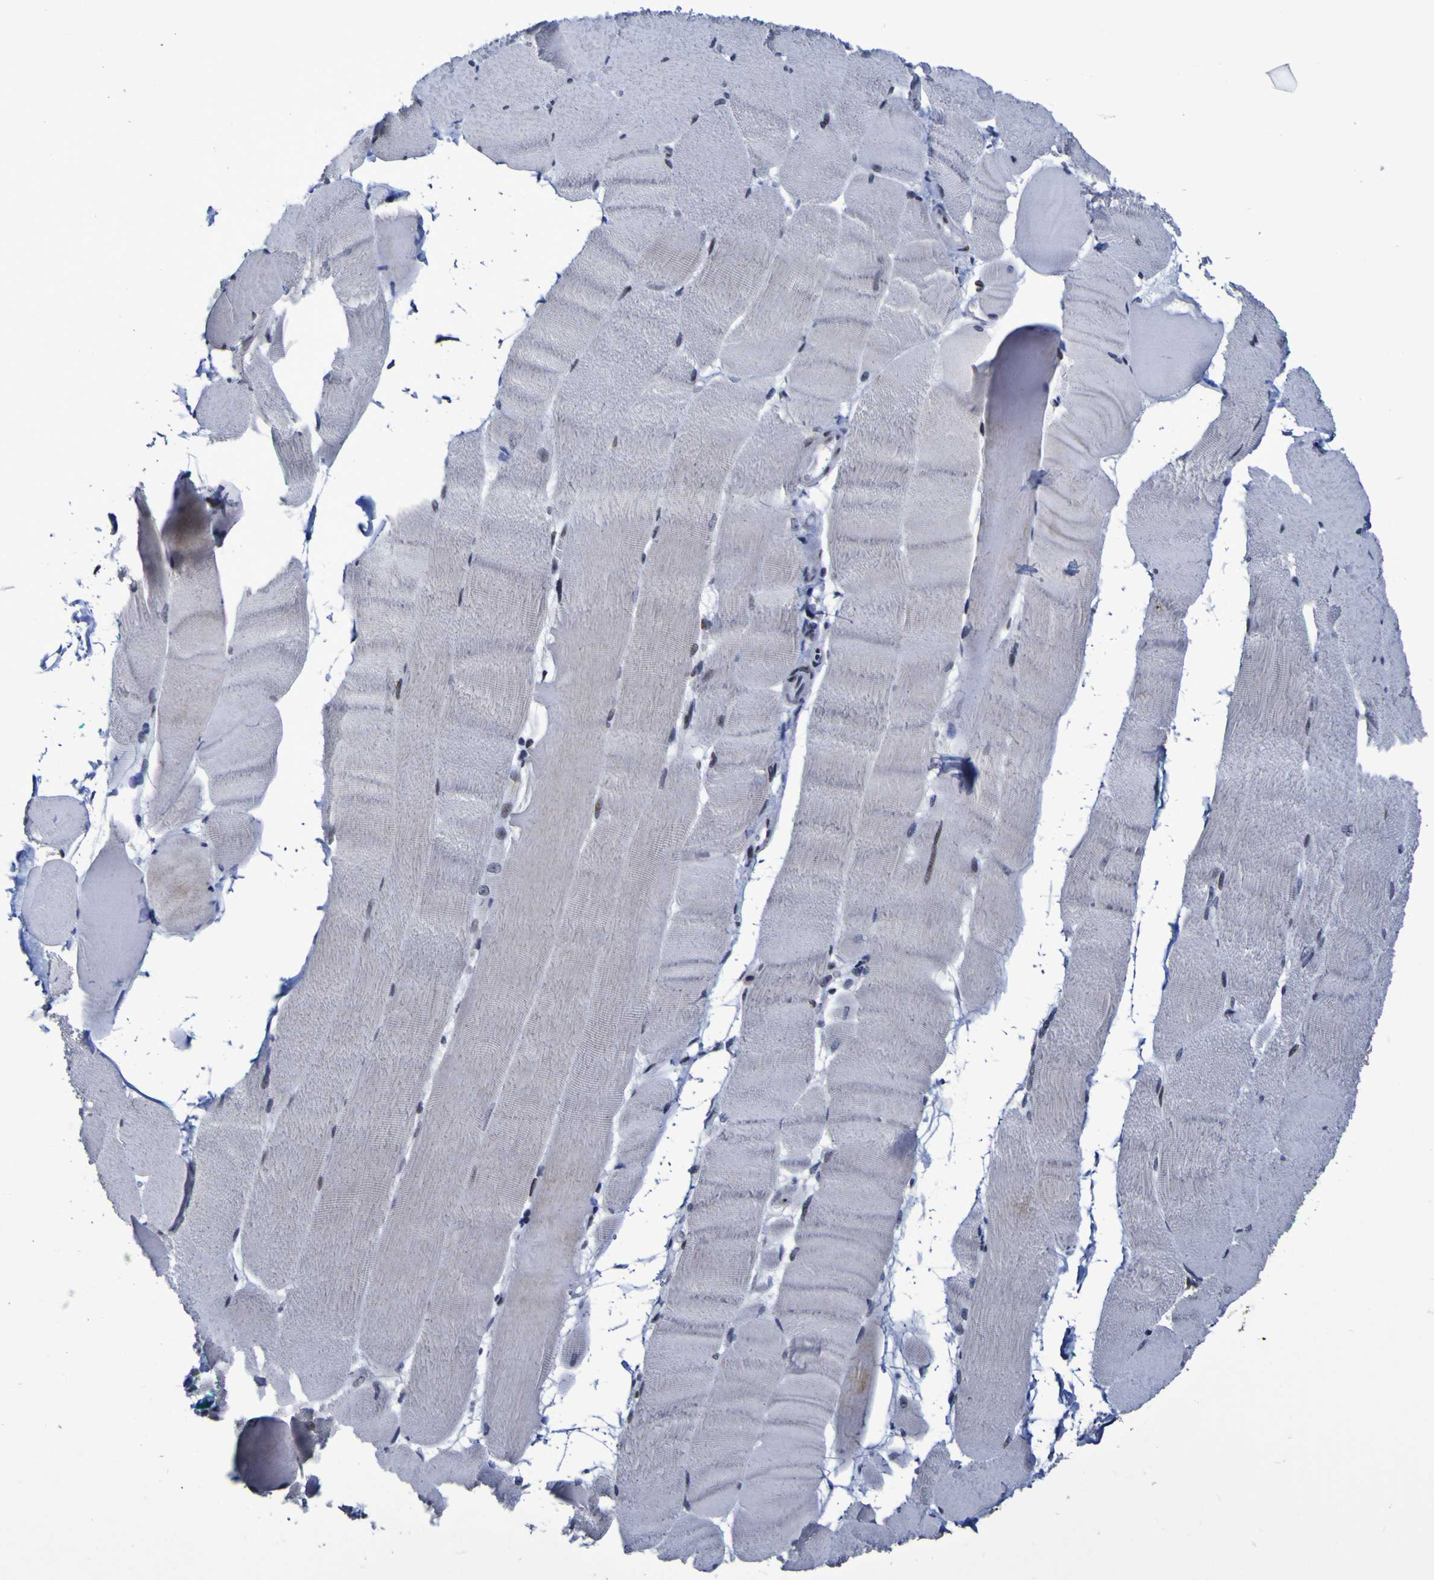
{"staining": {"intensity": "weak", "quantity": ">75%", "location": "nuclear"}, "tissue": "skeletal muscle", "cell_type": "Myocytes", "image_type": "normal", "snomed": [{"axis": "morphology", "description": "Normal tissue, NOS"}, {"axis": "morphology", "description": "Squamous cell carcinoma, NOS"}, {"axis": "topography", "description": "Skeletal muscle"}], "caption": "Unremarkable skeletal muscle displays weak nuclear staining in about >75% of myocytes, visualized by immunohistochemistry. The protein of interest is stained brown, and the nuclei are stained in blue (DAB IHC with brightfield microscopy, high magnification).", "gene": "MBD3", "patient": {"sex": "male", "age": 51}}